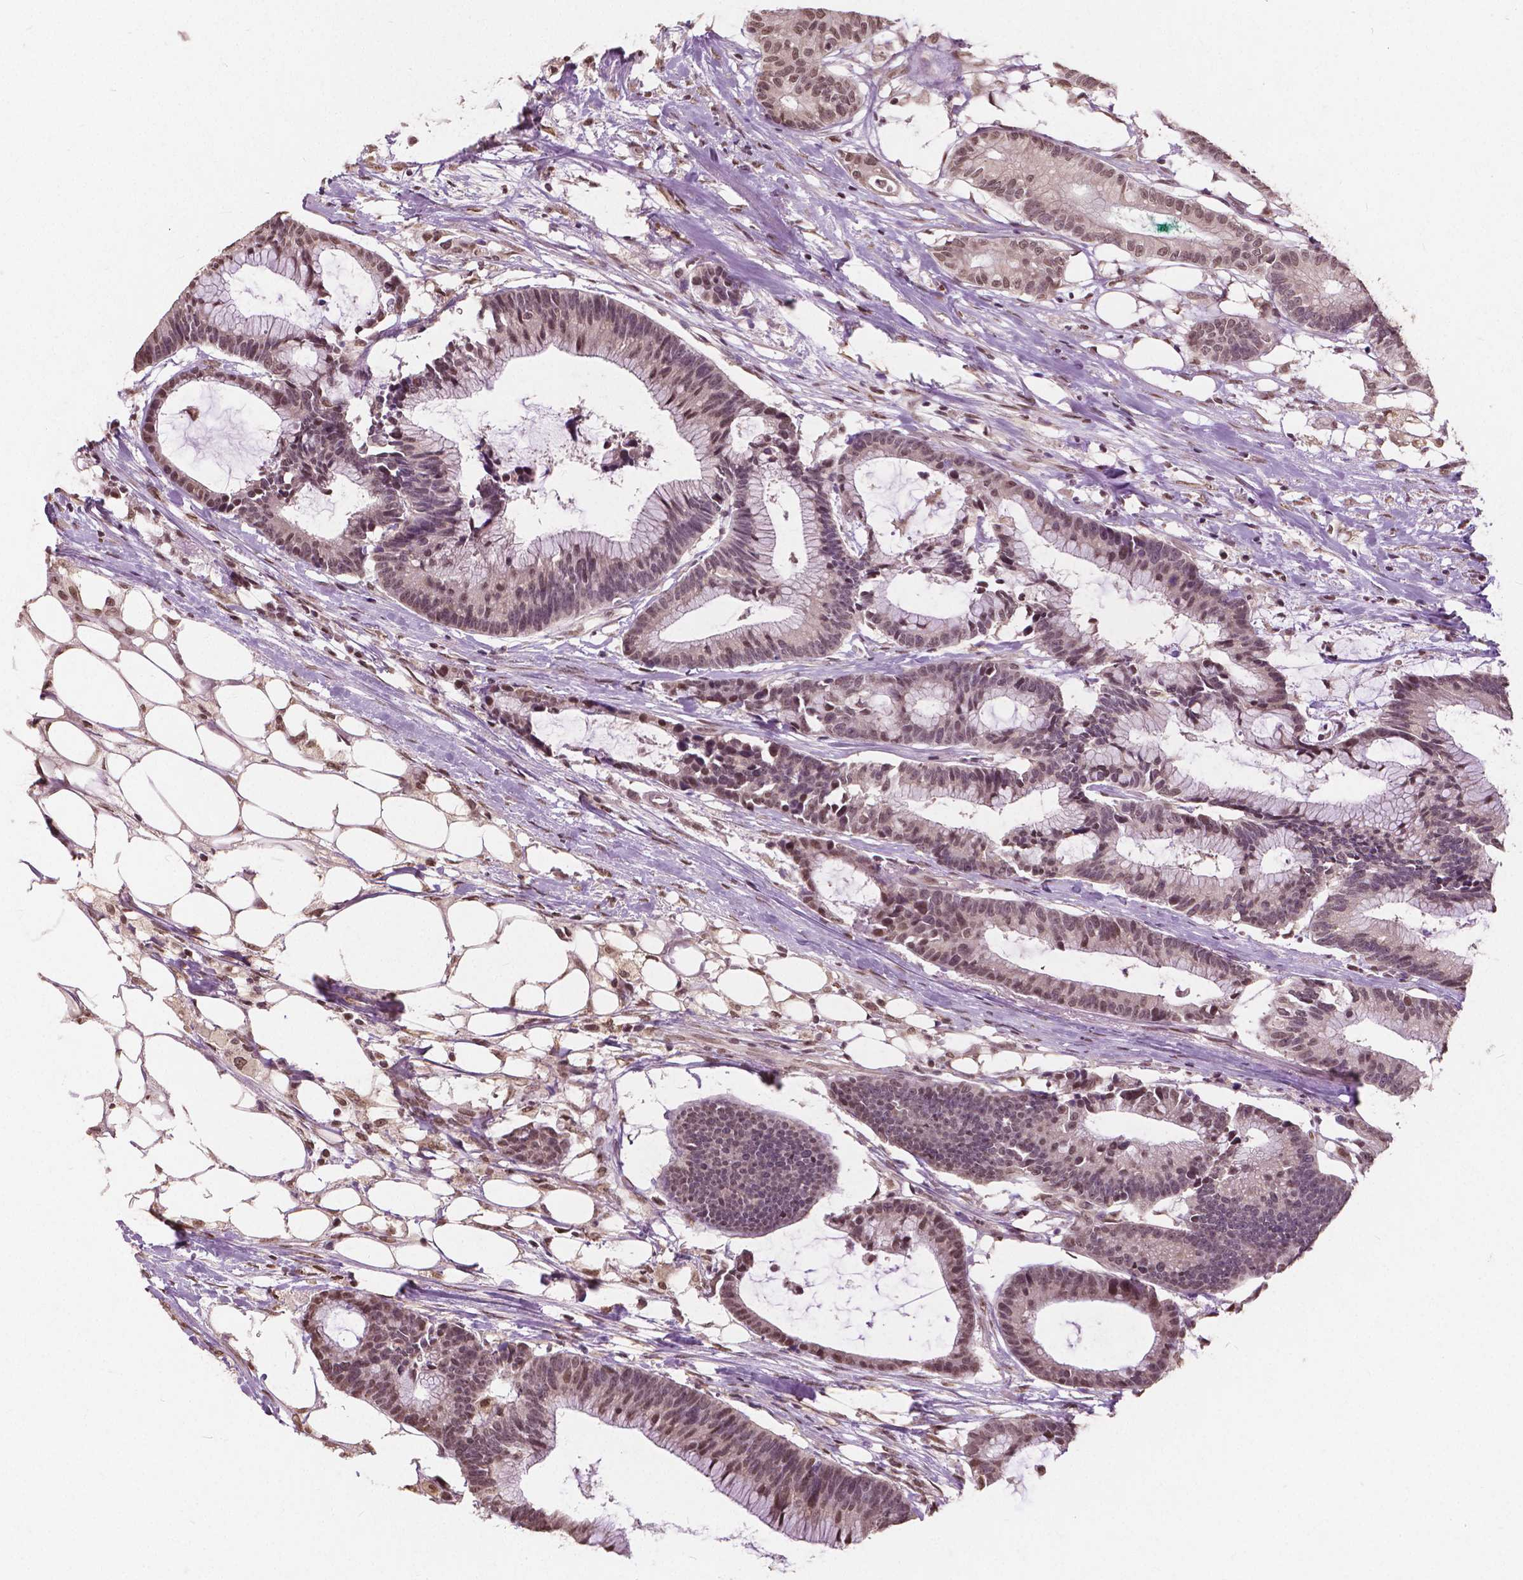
{"staining": {"intensity": "moderate", "quantity": ">75%", "location": "nuclear"}, "tissue": "colorectal cancer", "cell_type": "Tumor cells", "image_type": "cancer", "snomed": [{"axis": "morphology", "description": "Adenocarcinoma, NOS"}, {"axis": "topography", "description": "Colon"}], "caption": "Brown immunohistochemical staining in adenocarcinoma (colorectal) demonstrates moderate nuclear staining in approximately >75% of tumor cells. Ihc stains the protein of interest in brown and the nuclei are stained blue.", "gene": "HOXA10", "patient": {"sex": "female", "age": 78}}